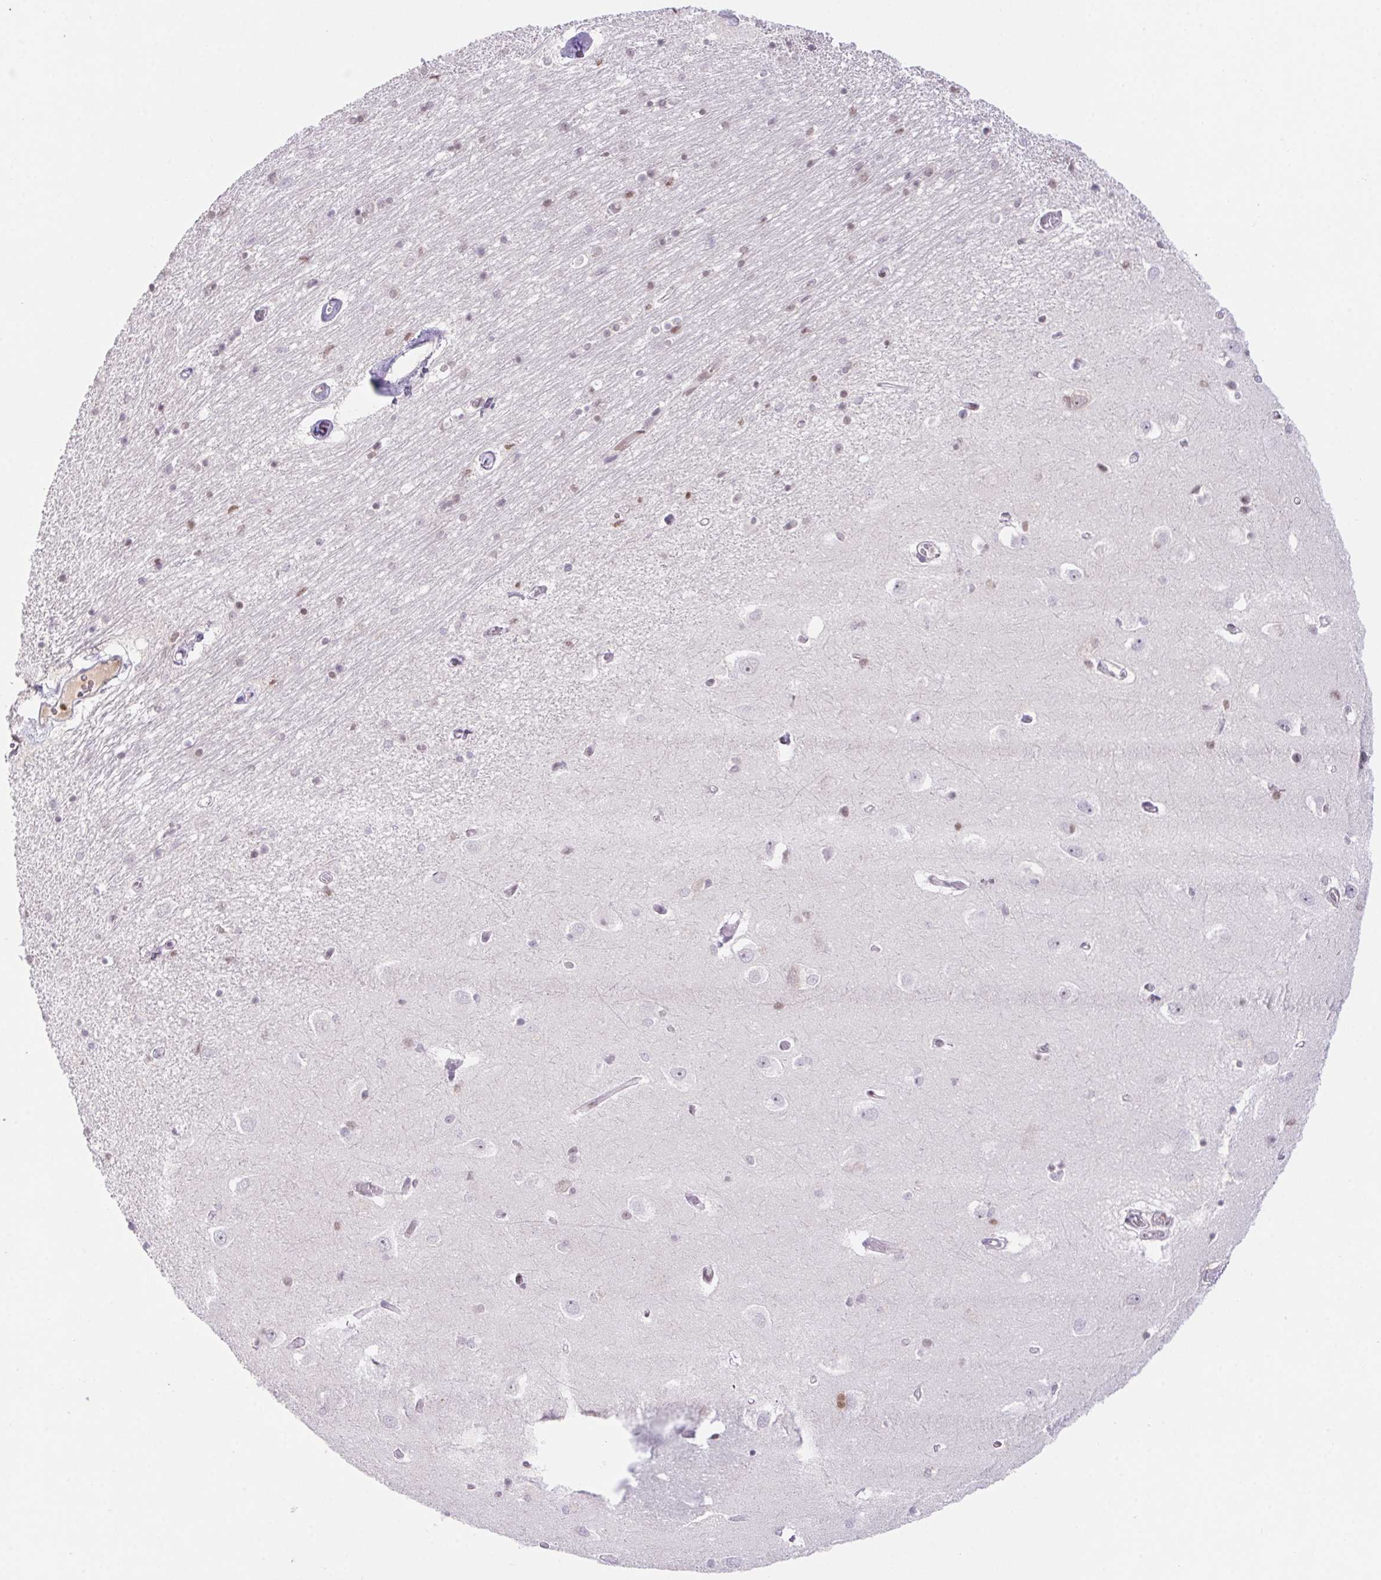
{"staining": {"intensity": "negative", "quantity": "none", "location": "none"}, "tissue": "caudate", "cell_type": "Glial cells", "image_type": "normal", "snomed": [{"axis": "morphology", "description": "Normal tissue, NOS"}, {"axis": "topography", "description": "Lateral ventricle wall"}, {"axis": "topography", "description": "Hippocampus"}], "caption": "Benign caudate was stained to show a protein in brown. There is no significant expression in glial cells. The staining is performed using DAB (3,3'-diaminobenzidine) brown chromogen with nuclei counter-stained in using hematoxylin.", "gene": "POLD3", "patient": {"sex": "female", "age": 63}}